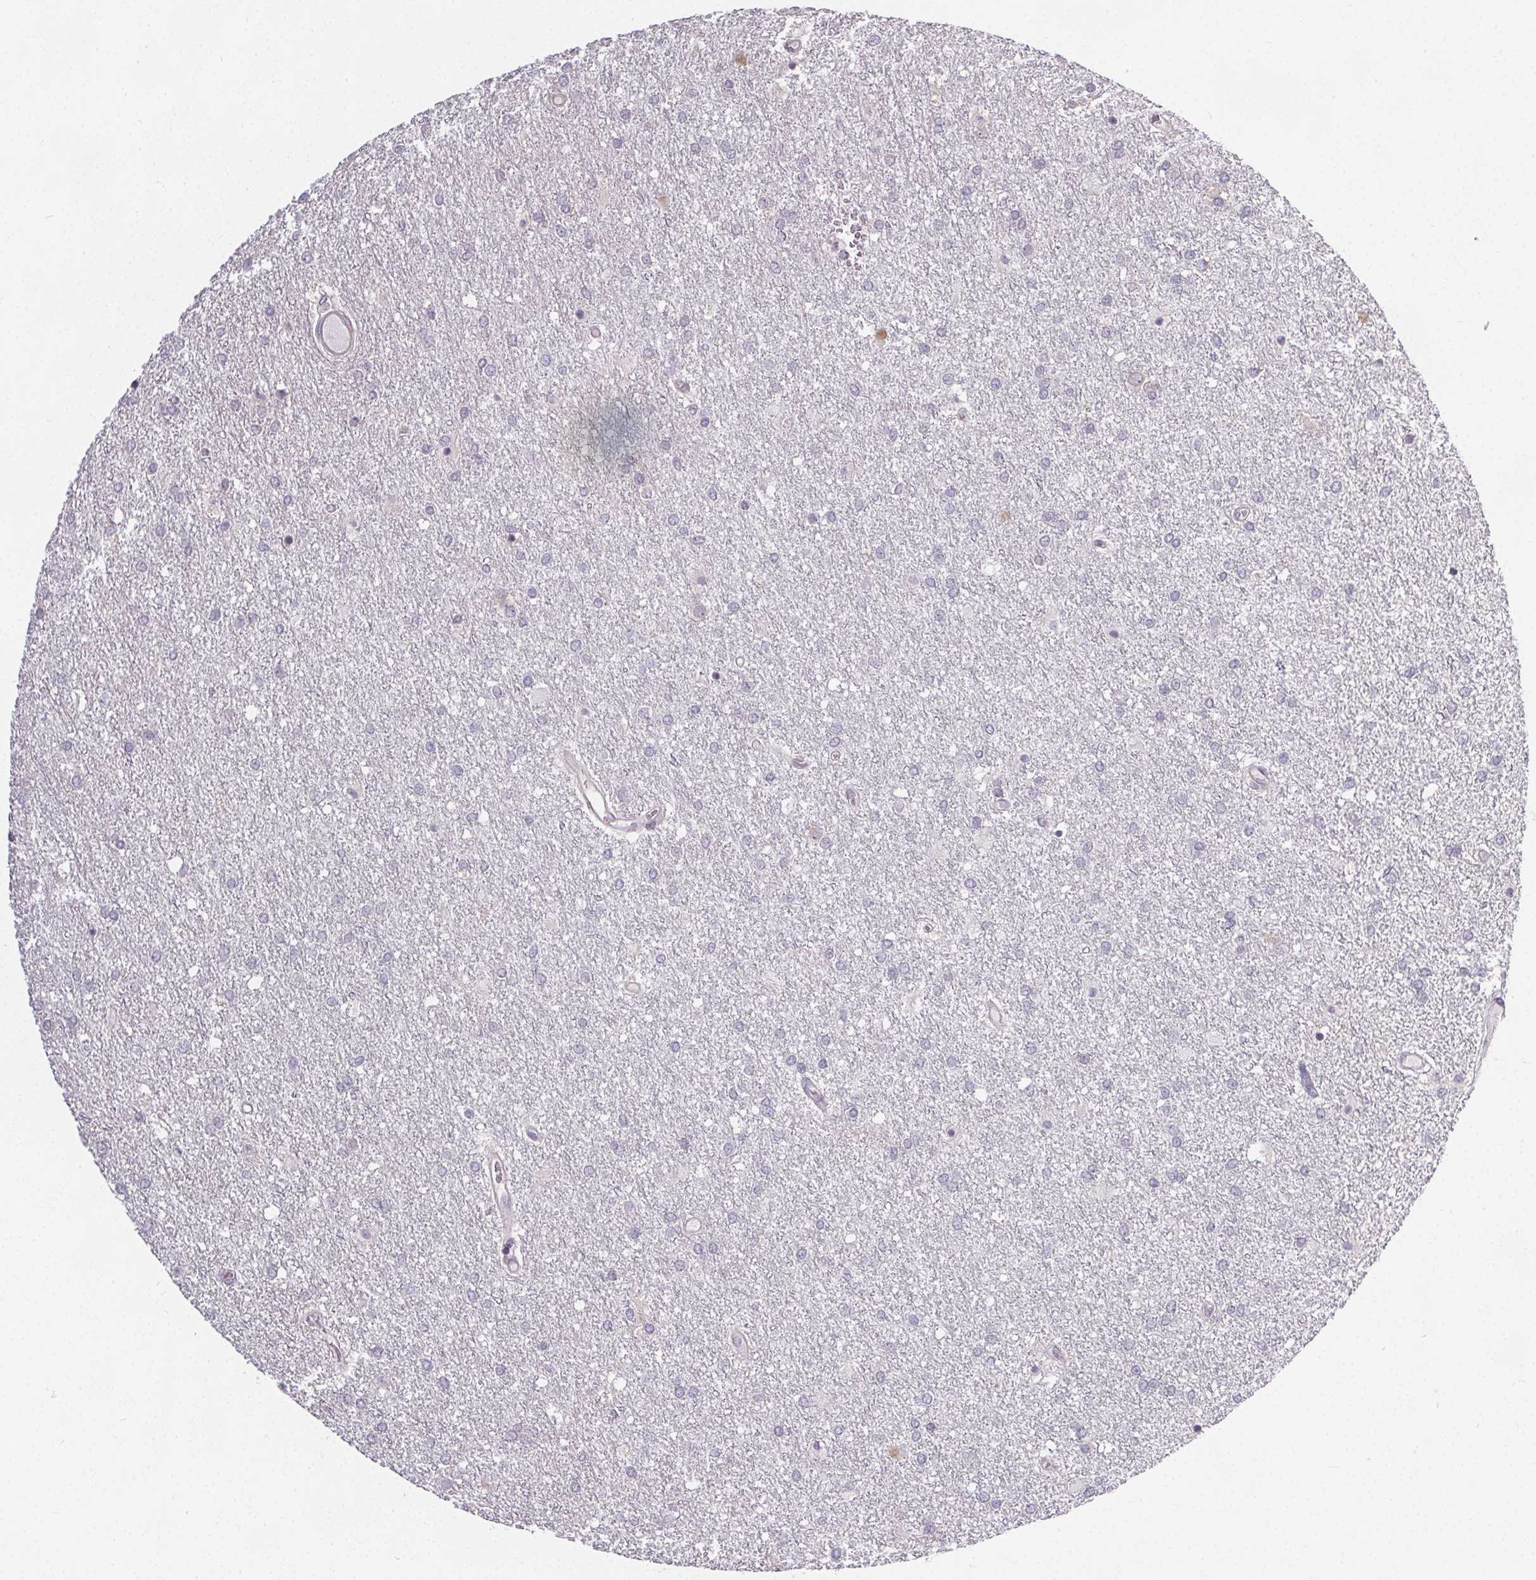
{"staining": {"intensity": "negative", "quantity": "none", "location": "none"}, "tissue": "glioma", "cell_type": "Tumor cells", "image_type": "cancer", "snomed": [{"axis": "morphology", "description": "Glioma, malignant, High grade"}, {"axis": "topography", "description": "Brain"}], "caption": "DAB (3,3'-diaminobenzidine) immunohistochemical staining of human malignant glioma (high-grade) displays no significant positivity in tumor cells.", "gene": "SLC26A2", "patient": {"sex": "female", "age": 61}}